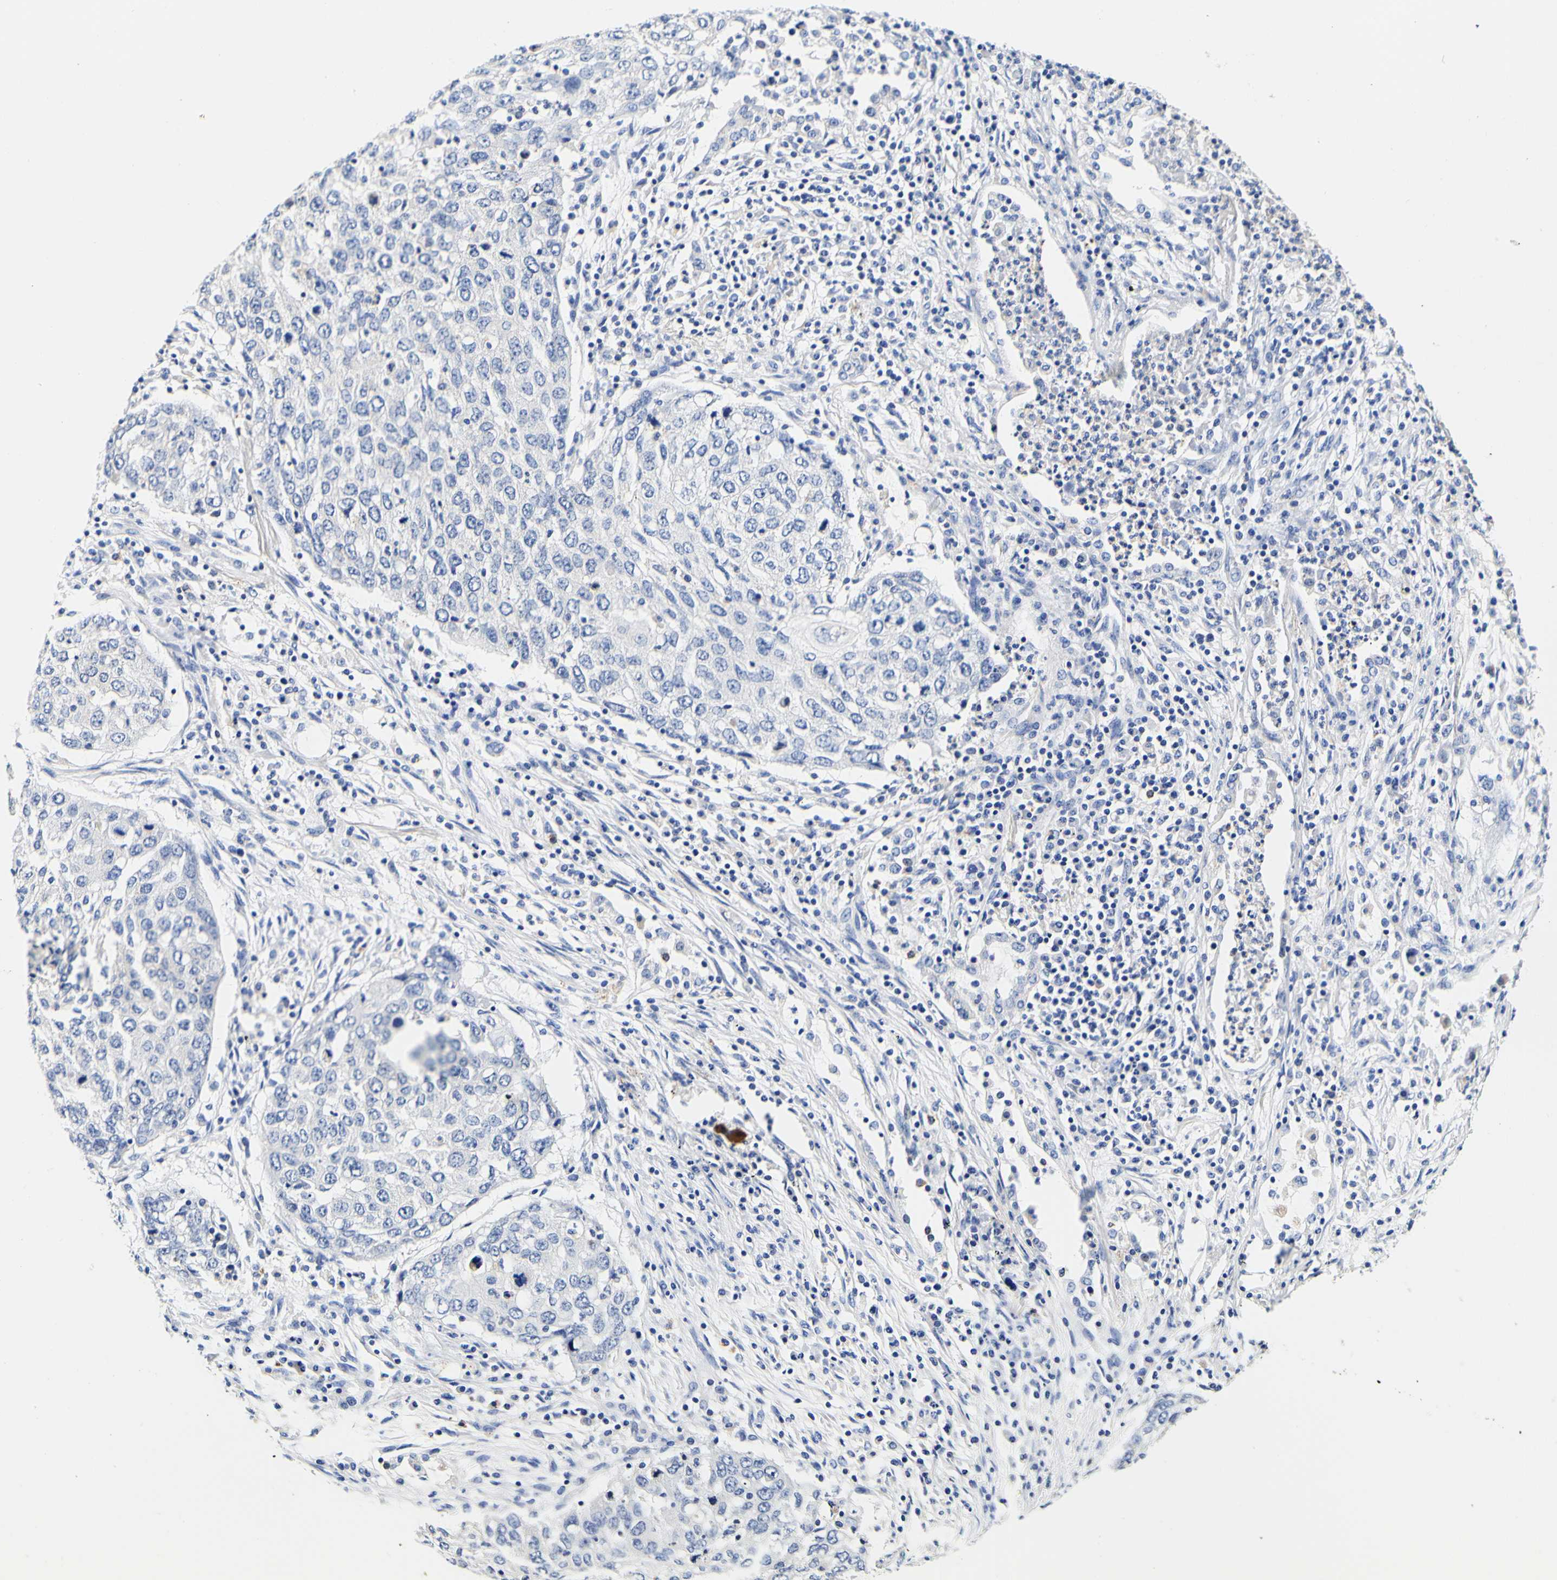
{"staining": {"intensity": "negative", "quantity": "none", "location": "none"}, "tissue": "lung cancer", "cell_type": "Tumor cells", "image_type": "cancer", "snomed": [{"axis": "morphology", "description": "Squamous cell carcinoma, NOS"}, {"axis": "topography", "description": "Lung"}], "caption": "Immunohistochemistry (IHC) photomicrograph of neoplastic tissue: human lung squamous cell carcinoma stained with DAB (3,3'-diaminobenzidine) displays no significant protein expression in tumor cells. (DAB (3,3'-diaminobenzidine) immunohistochemistry visualized using brightfield microscopy, high magnification).", "gene": "CAMK4", "patient": {"sex": "female", "age": 63}}